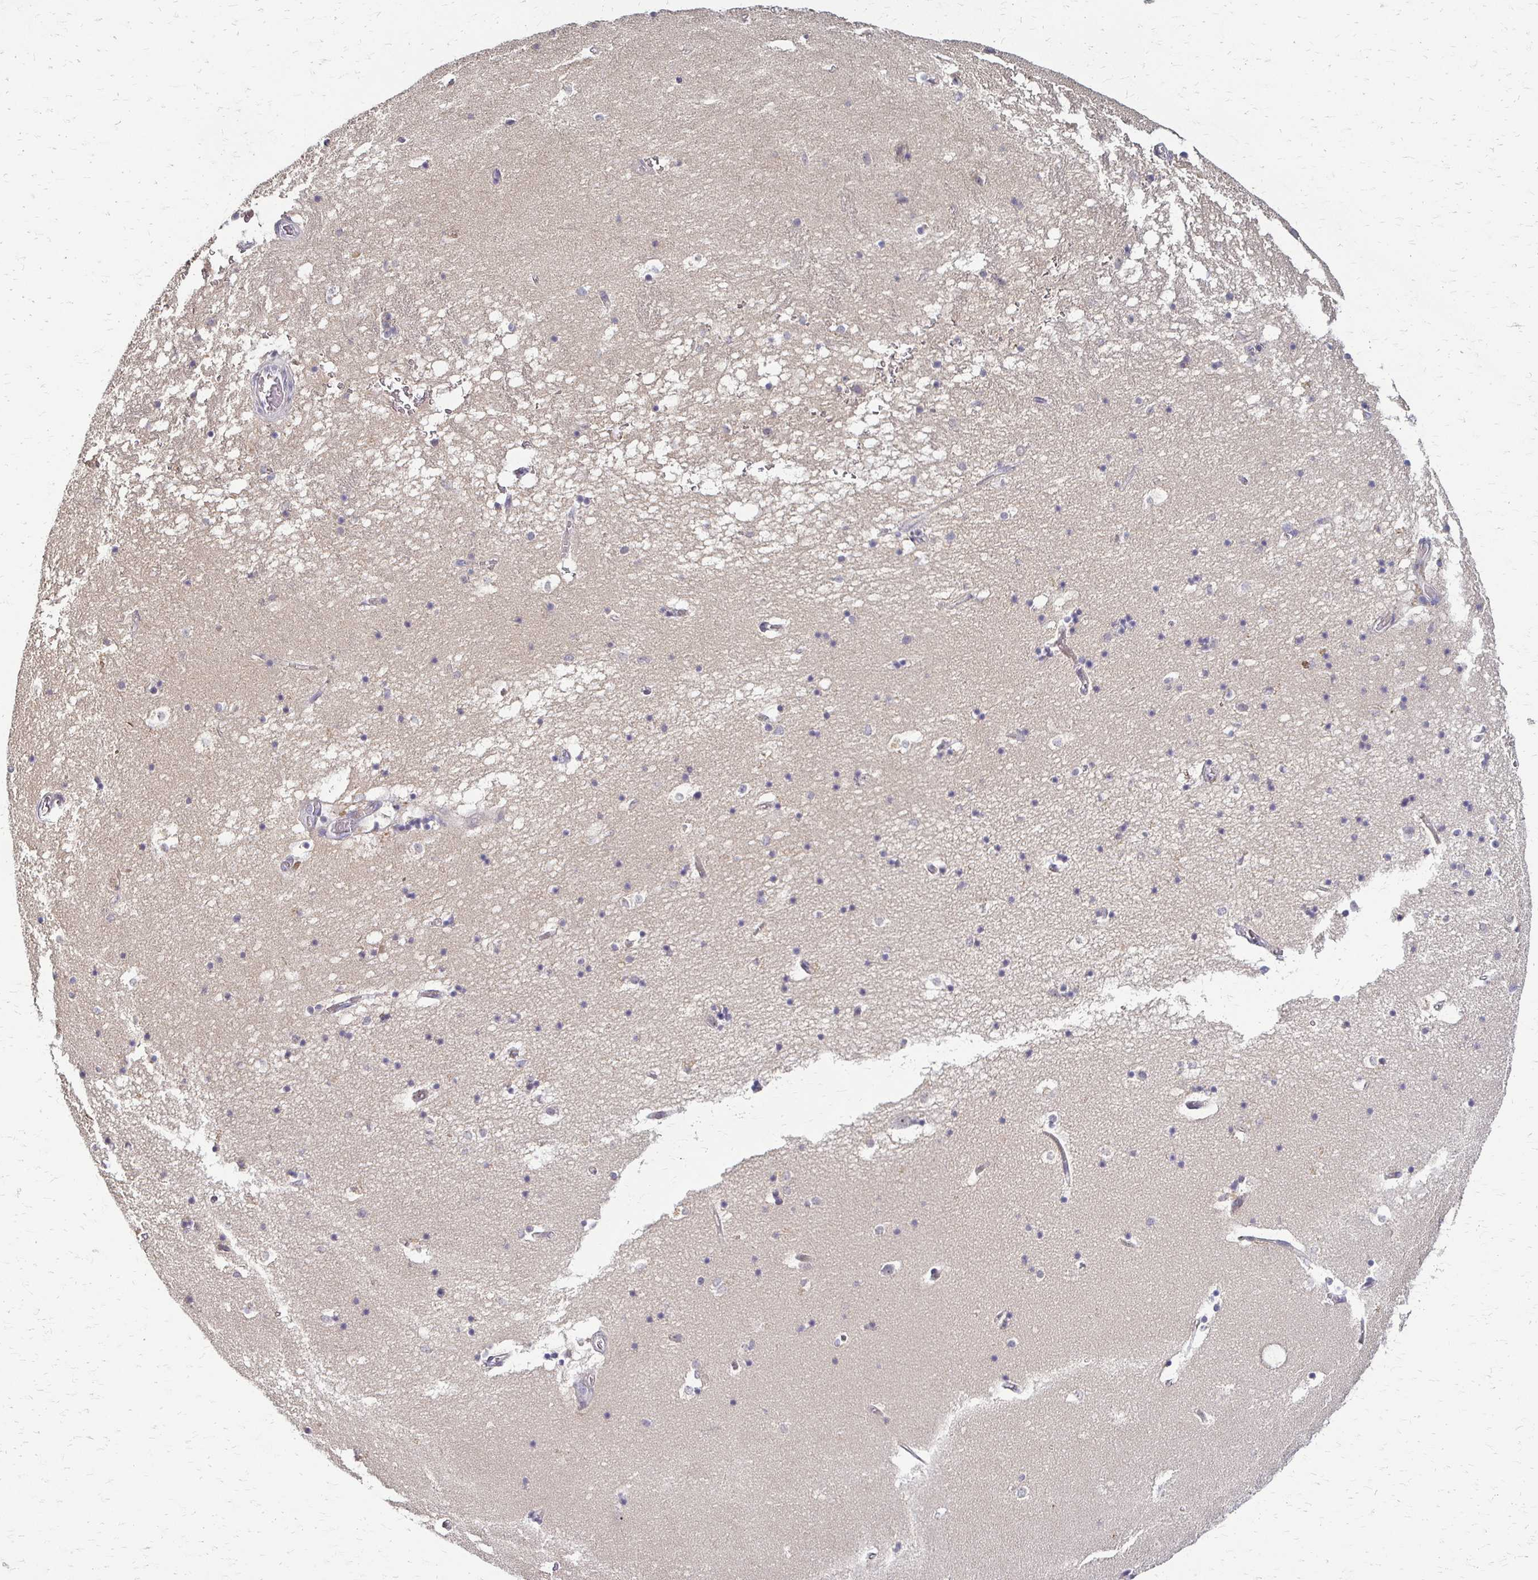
{"staining": {"intensity": "negative", "quantity": "none", "location": "none"}, "tissue": "hippocampus", "cell_type": "Glial cells", "image_type": "normal", "snomed": [{"axis": "morphology", "description": "Normal tissue, NOS"}, {"axis": "topography", "description": "Hippocampus"}], "caption": "IHC of benign hippocampus displays no expression in glial cells. (DAB (3,3'-diaminobenzidine) IHC with hematoxylin counter stain).", "gene": "SLC9A9", "patient": {"sex": "male", "age": 58}}